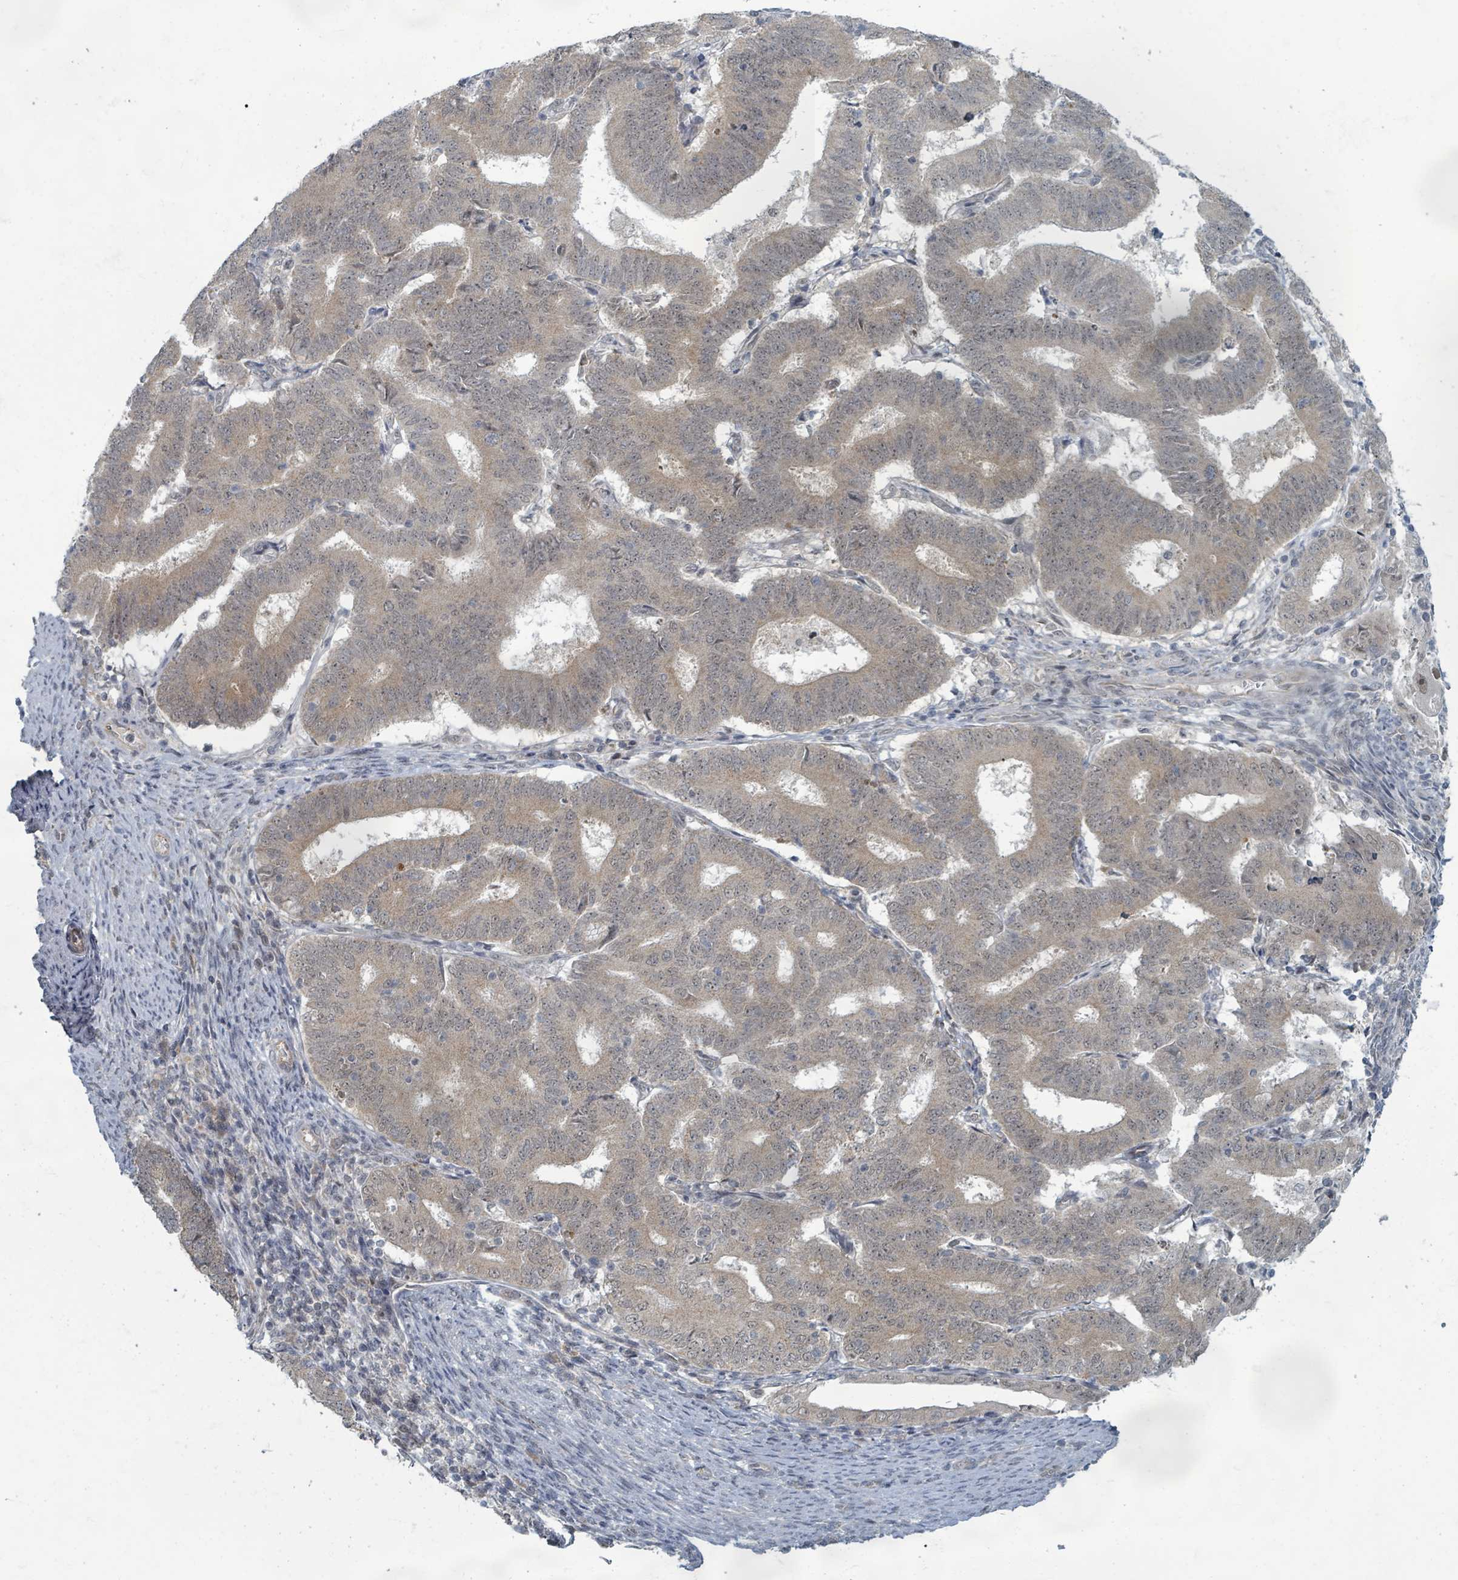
{"staining": {"intensity": "weak", "quantity": "25%-75%", "location": "cytoplasmic/membranous,nuclear"}, "tissue": "endometrial cancer", "cell_type": "Tumor cells", "image_type": "cancer", "snomed": [{"axis": "morphology", "description": "Adenocarcinoma, NOS"}, {"axis": "topography", "description": "Endometrium"}], "caption": "Endometrial cancer (adenocarcinoma) stained with immunohistochemistry demonstrates weak cytoplasmic/membranous and nuclear positivity in approximately 25%-75% of tumor cells.", "gene": "INTS15", "patient": {"sex": "female", "age": 70}}